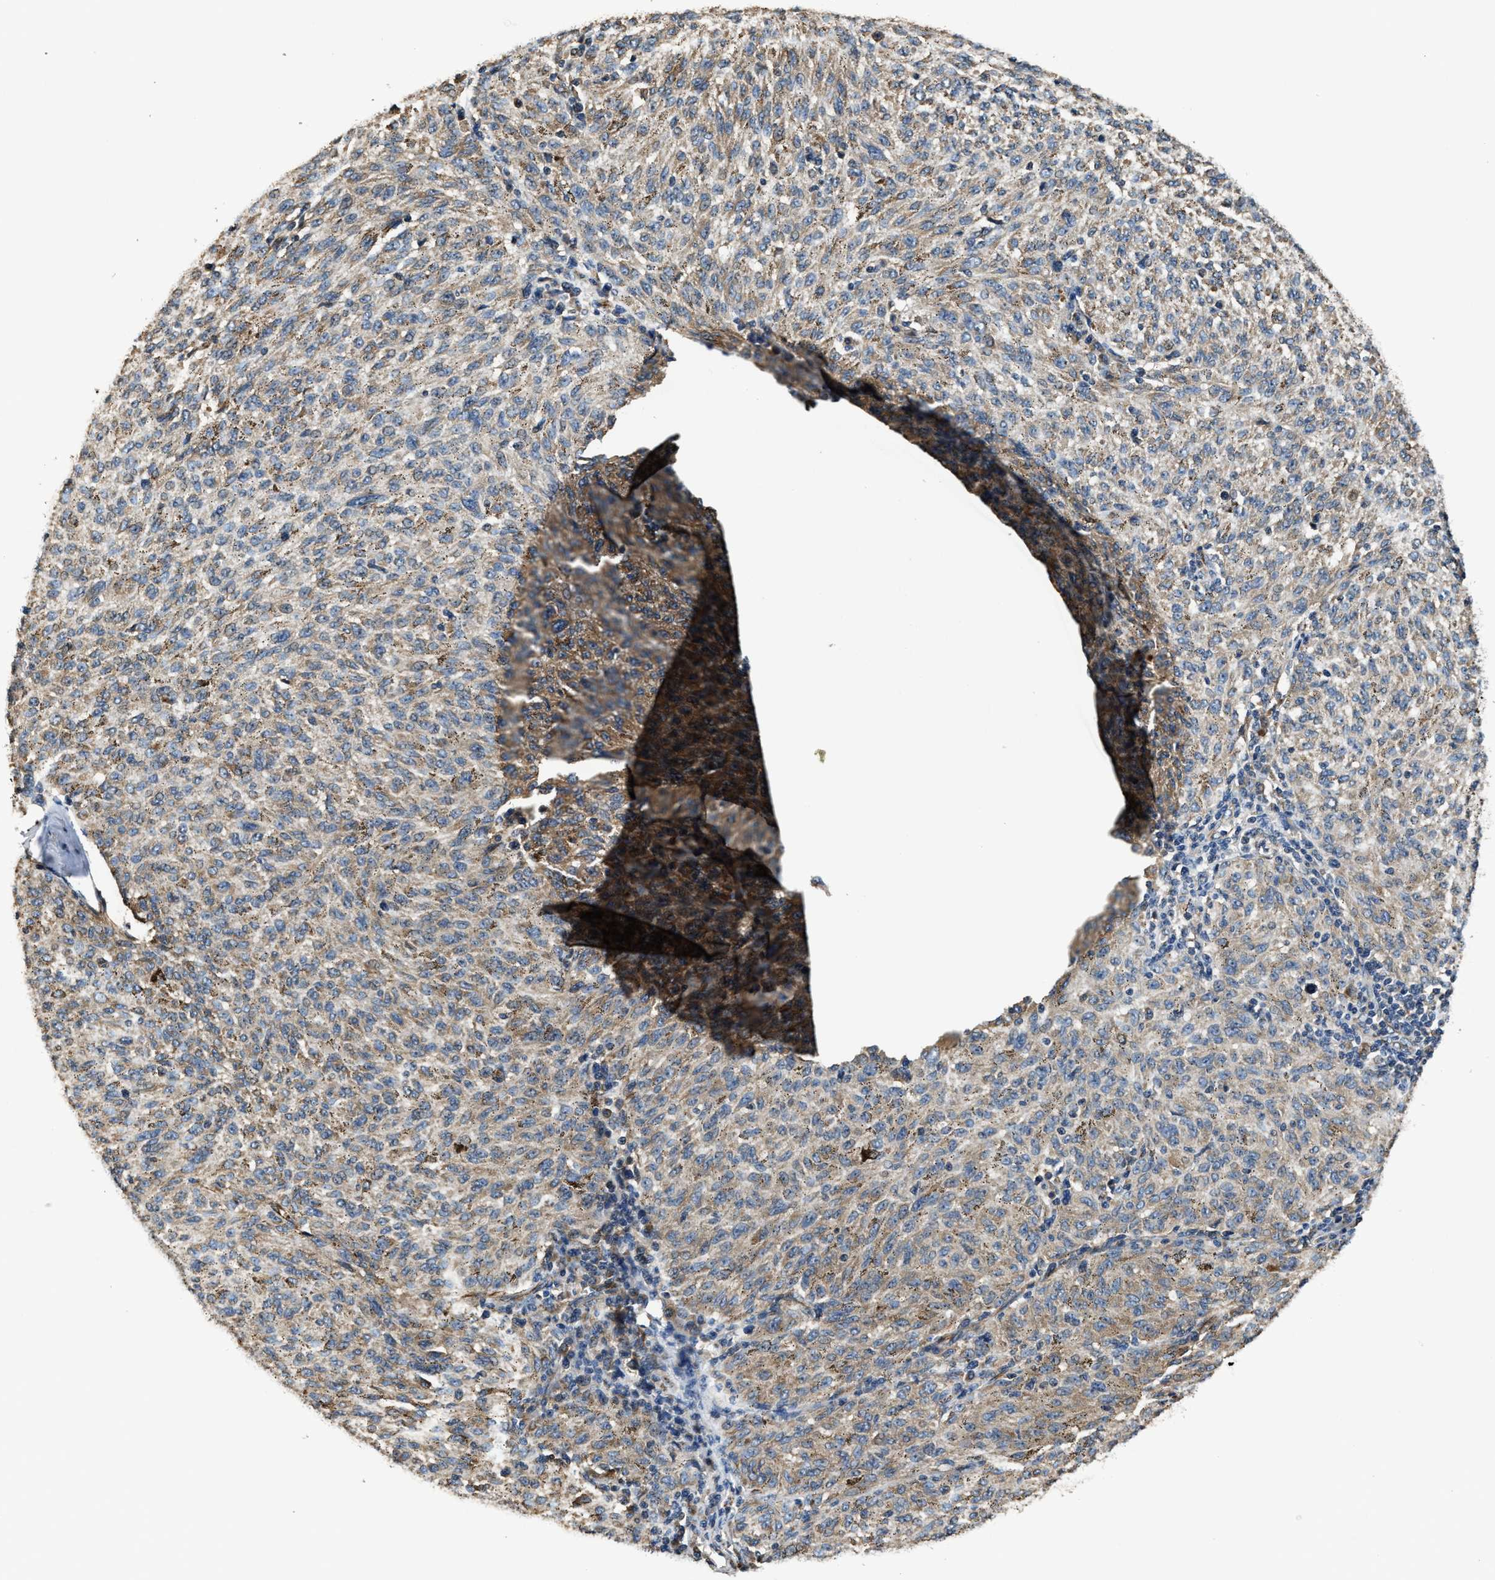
{"staining": {"intensity": "moderate", "quantity": "25%-75%", "location": "cytoplasmic/membranous"}, "tissue": "melanoma", "cell_type": "Tumor cells", "image_type": "cancer", "snomed": [{"axis": "morphology", "description": "Malignant melanoma, NOS"}, {"axis": "topography", "description": "Skin"}], "caption": "A brown stain labels moderate cytoplasmic/membranous expression of a protein in malignant melanoma tumor cells.", "gene": "GFRA3", "patient": {"sex": "female", "age": 72}}